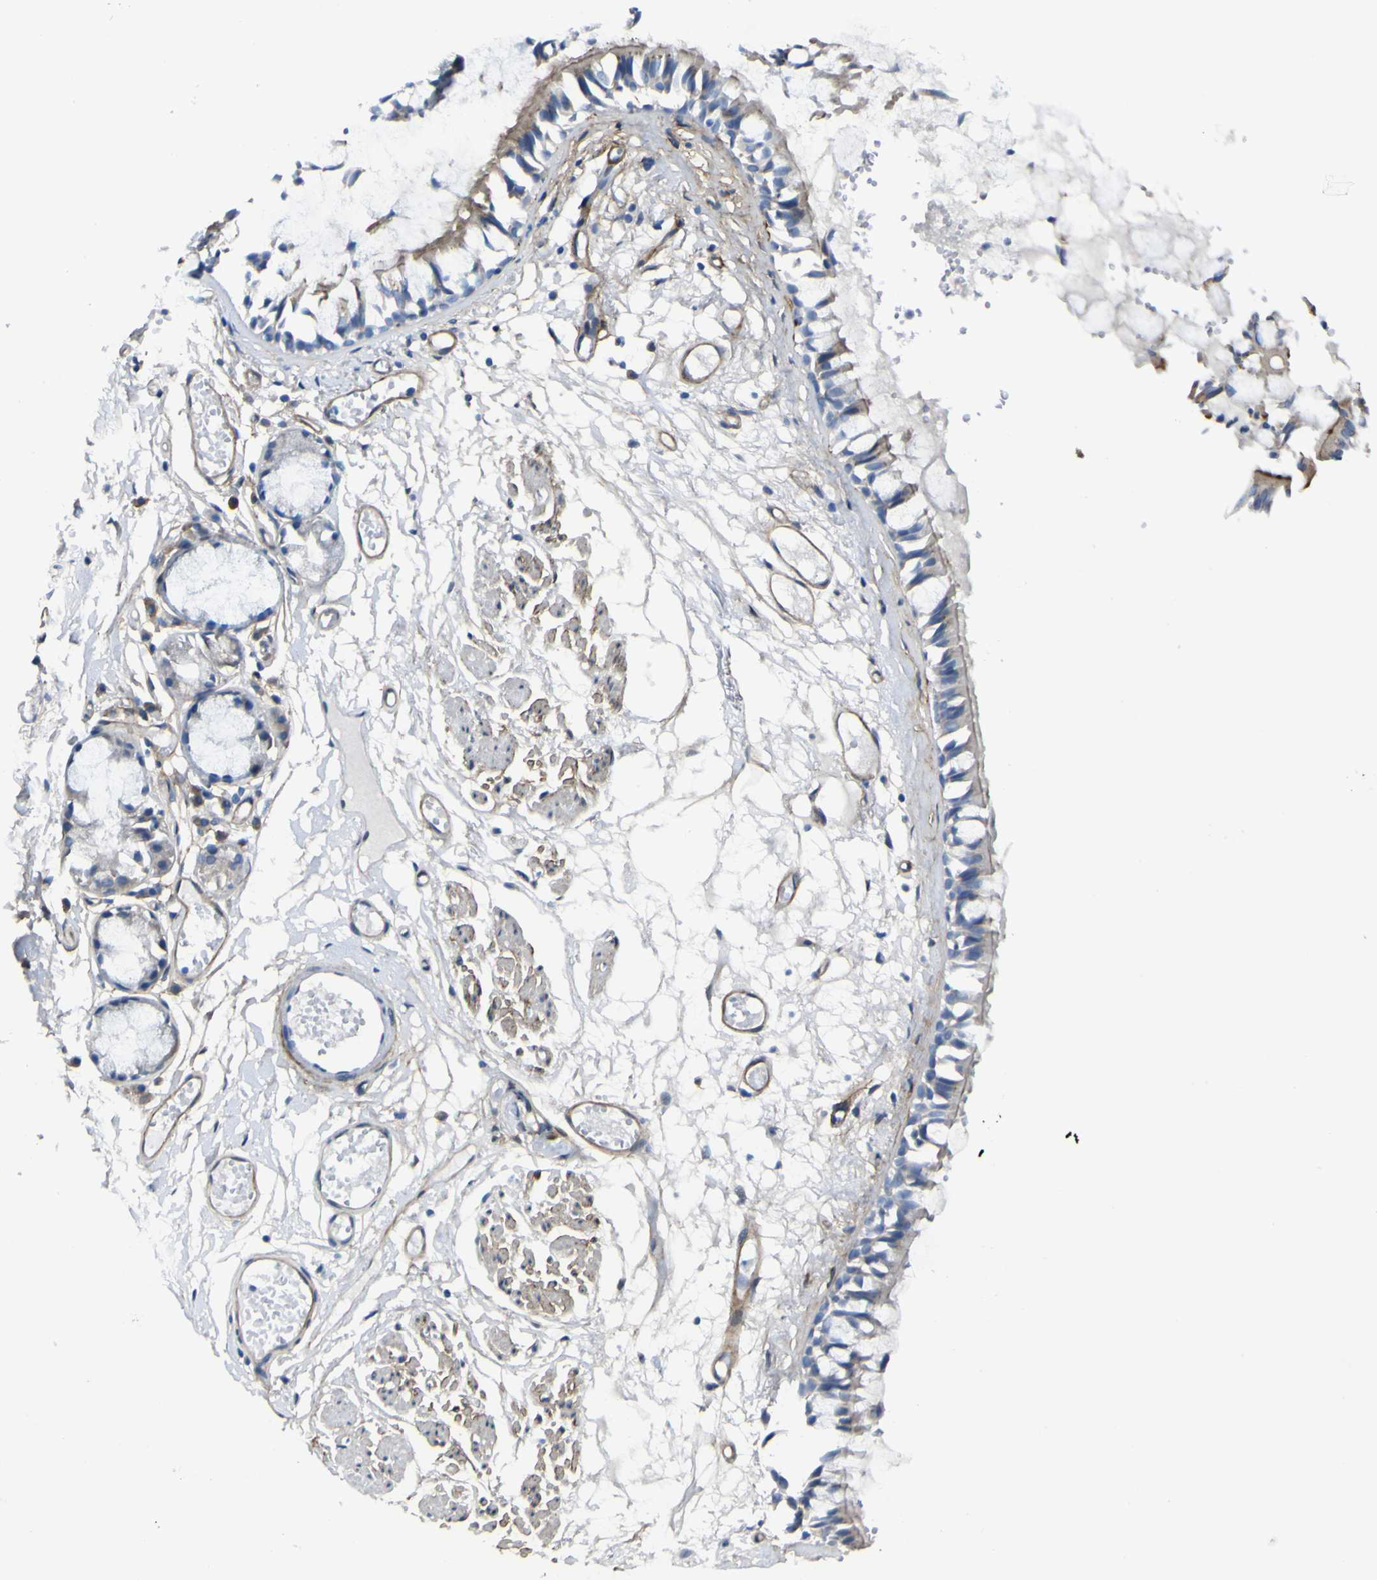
{"staining": {"intensity": "moderate", "quantity": ">75%", "location": "cytoplasmic/membranous"}, "tissue": "bronchus", "cell_type": "Respiratory epithelial cells", "image_type": "normal", "snomed": [{"axis": "morphology", "description": "Normal tissue, NOS"}, {"axis": "morphology", "description": "Inflammation, NOS"}, {"axis": "topography", "description": "Cartilage tissue"}, {"axis": "topography", "description": "Lung"}], "caption": "DAB immunohistochemical staining of benign human bronchus demonstrates moderate cytoplasmic/membranous protein staining in about >75% of respiratory epithelial cells.", "gene": "LRRN1", "patient": {"sex": "male", "age": 71}}